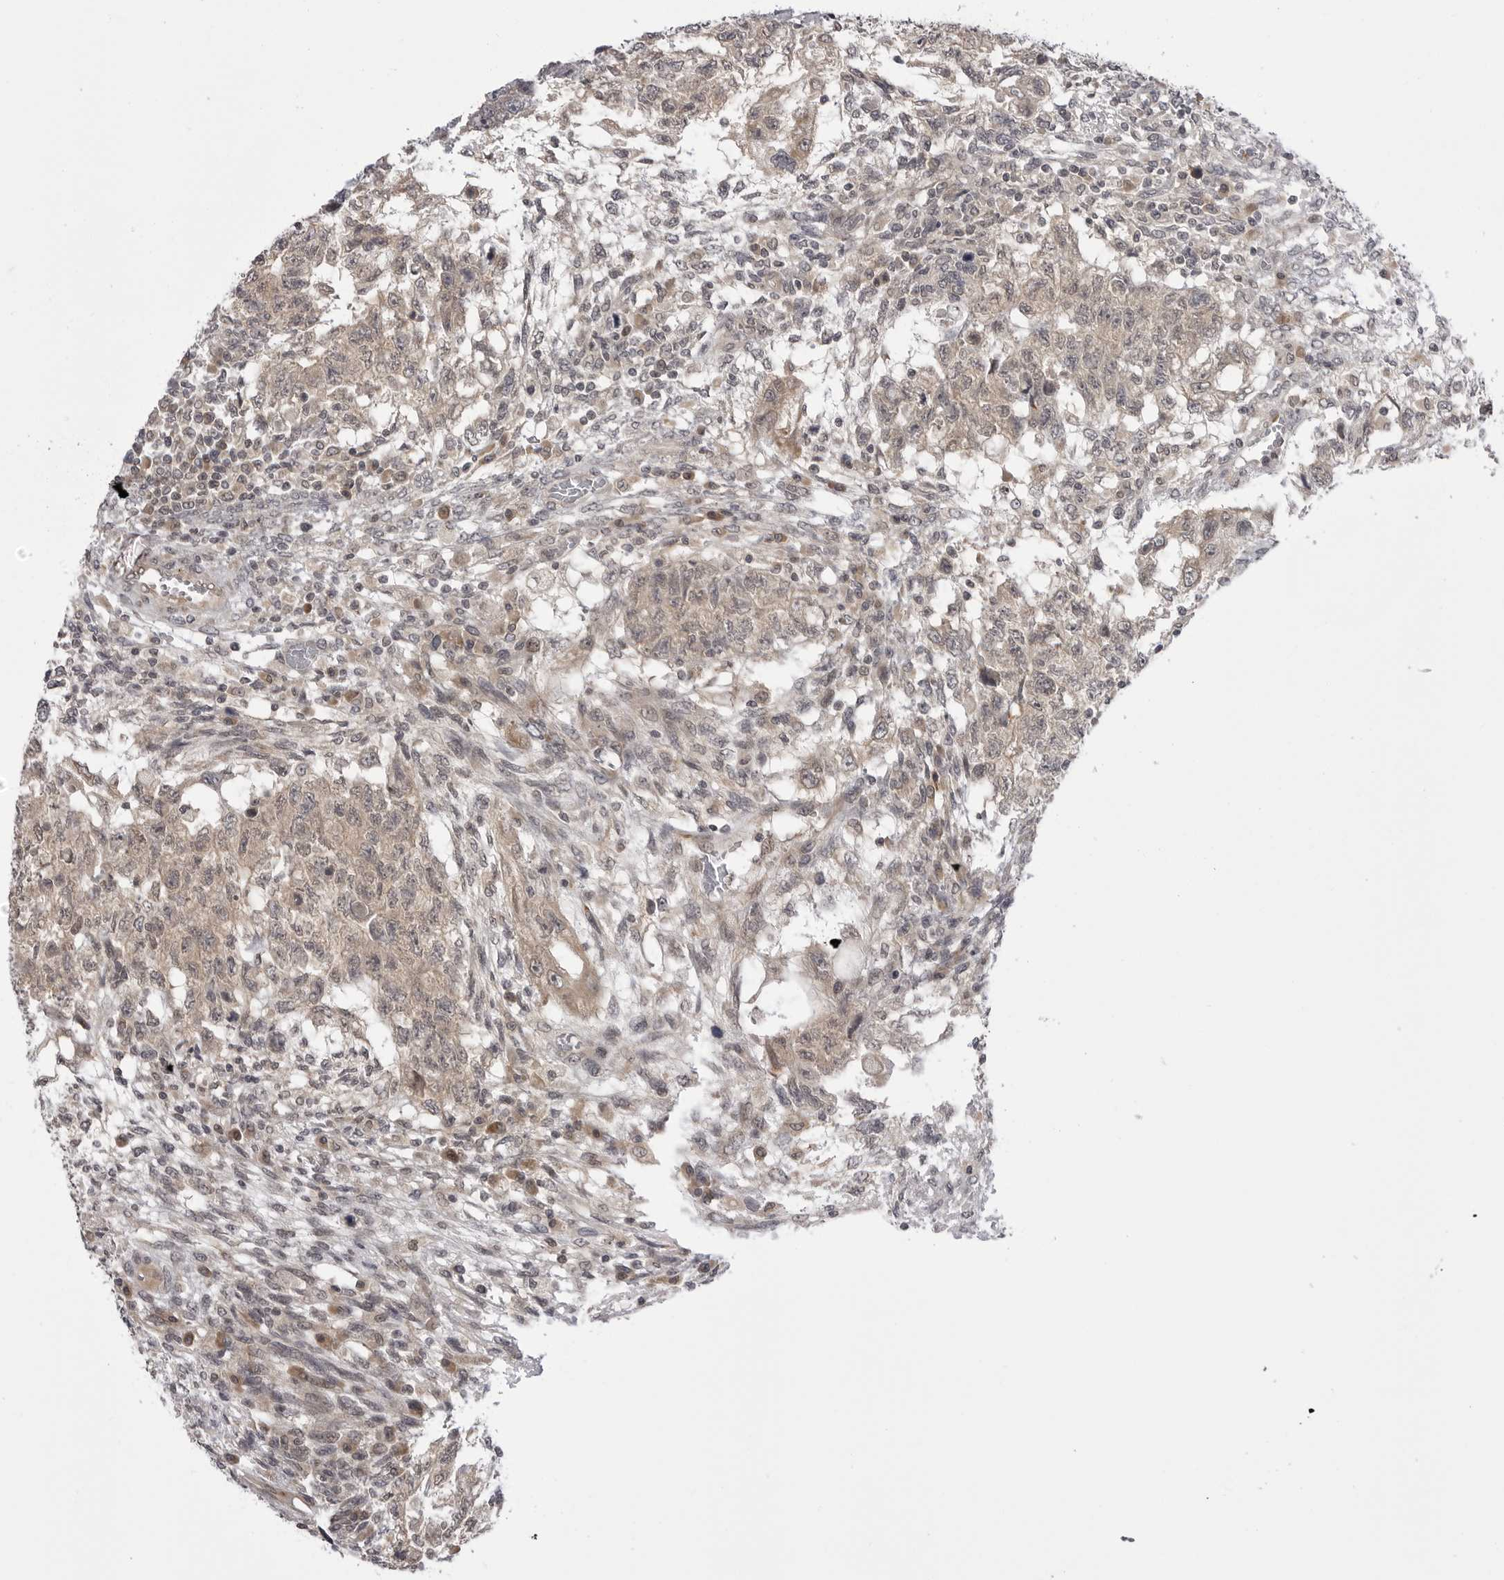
{"staining": {"intensity": "weak", "quantity": ">75%", "location": "cytoplasmic/membranous"}, "tissue": "testis cancer", "cell_type": "Tumor cells", "image_type": "cancer", "snomed": [{"axis": "morphology", "description": "Normal tissue, NOS"}, {"axis": "morphology", "description": "Carcinoma, Embryonal, NOS"}, {"axis": "topography", "description": "Testis"}], "caption": "This image demonstrates embryonal carcinoma (testis) stained with immunohistochemistry (IHC) to label a protein in brown. The cytoplasmic/membranous of tumor cells show weak positivity for the protein. Nuclei are counter-stained blue.", "gene": "PTK2B", "patient": {"sex": "male", "age": 36}}